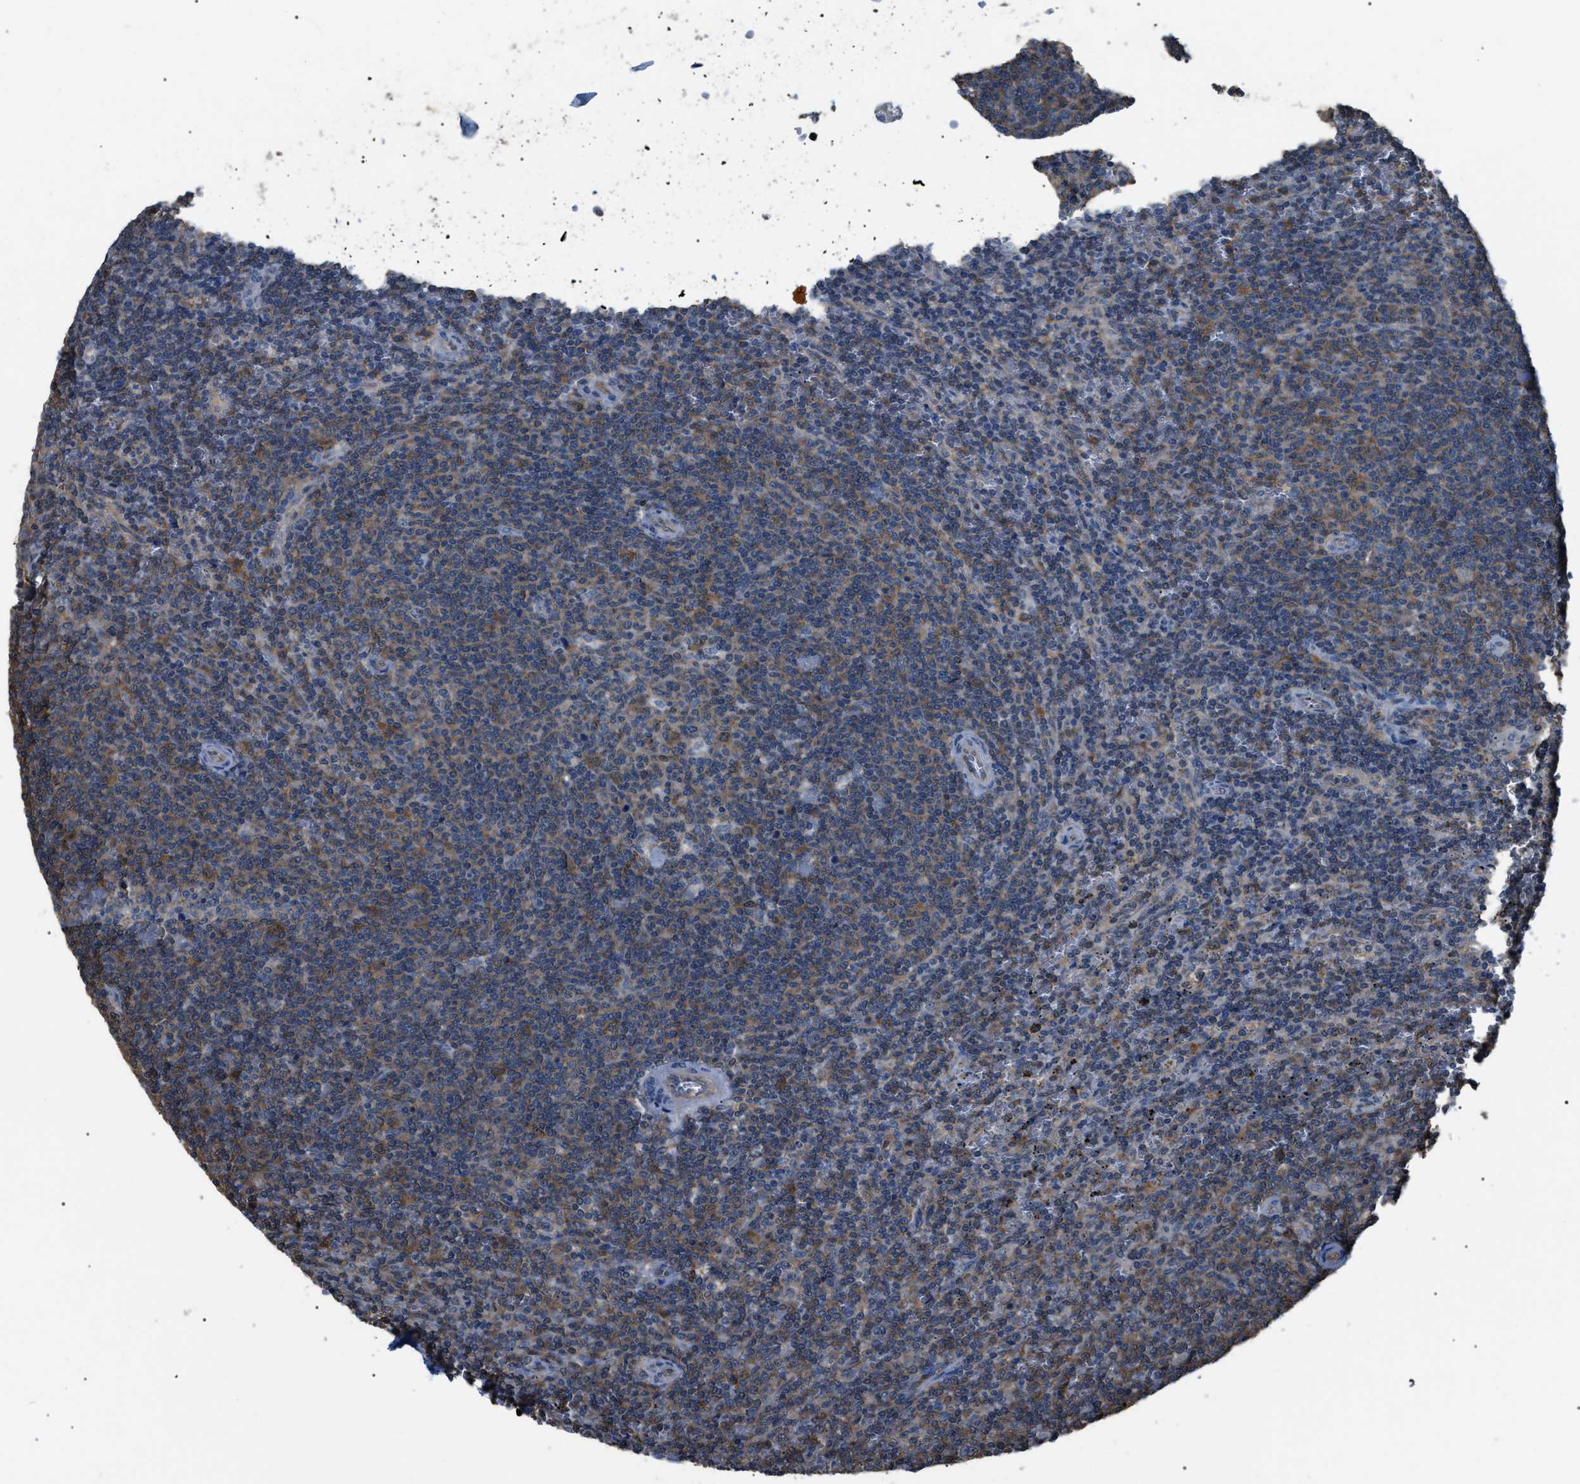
{"staining": {"intensity": "moderate", "quantity": "25%-75%", "location": "cytoplasmic/membranous"}, "tissue": "lymphoma", "cell_type": "Tumor cells", "image_type": "cancer", "snomed": [{"axis": "morphology", "description": "Malignant lymphoma, non-Hodgkin's type, Low grade"}, {"axis": "topography", "description": "Spleen"}], "caption": "Protein expression analysis of lymphoma shows moderate cytoplasmic/membranous expression in approximately 25%-75% of tumor cells.", "gene": "PDCD5", "patient": {"sex": "female", "age": 19}}